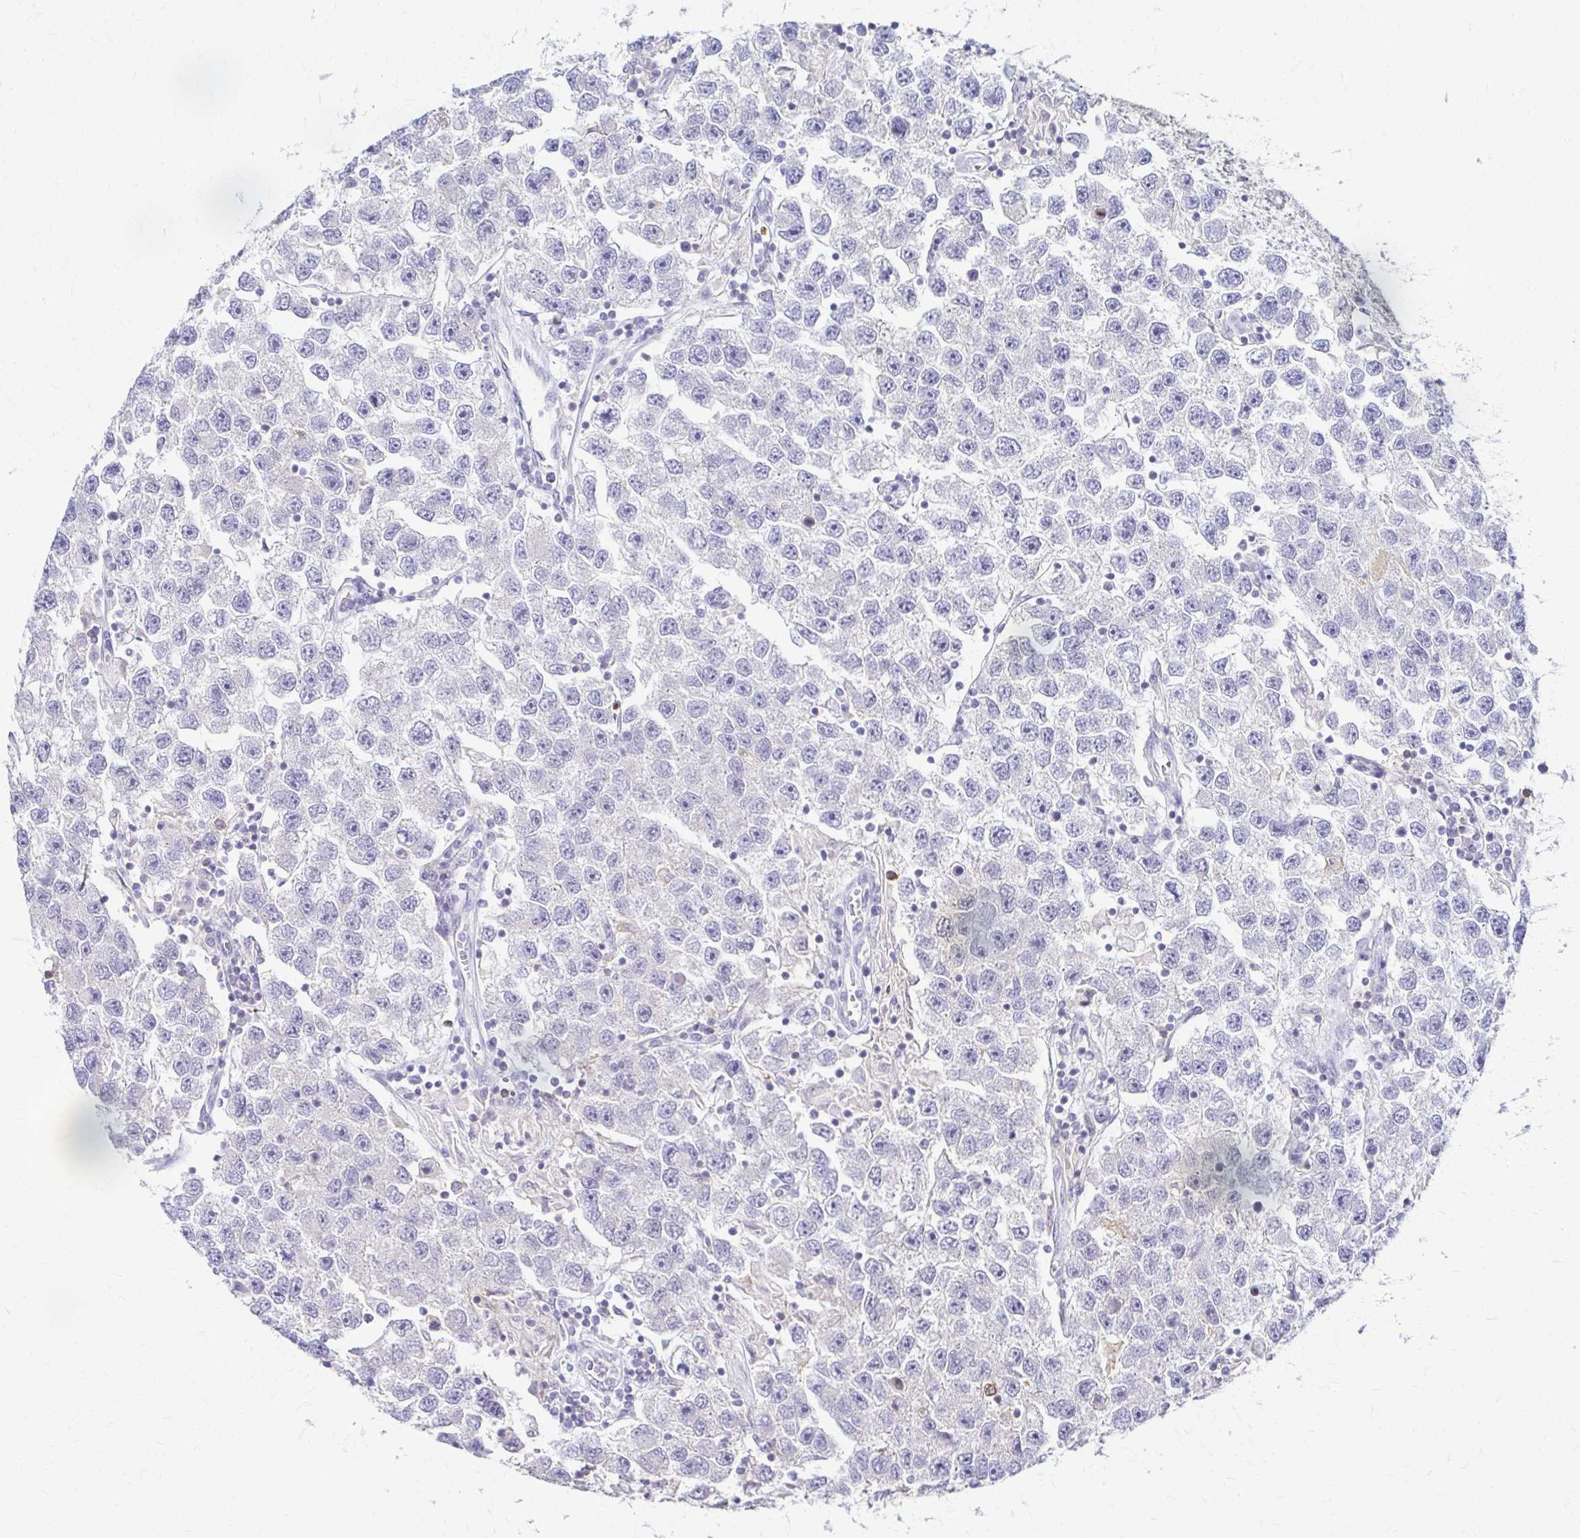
{"staining": {"intensity": "negative", "quantity": "none", "location": "none"}, "tissue": "testis cancer", "cell_type": "Tumor cells", "image_type": "cancer", "snomed": [{"axis": "morphology", "description": "Seminoma, NOS"}, {"axis": "topography", "description": "Testis"}], "caption": "DAB (3,3'-diaminobenzidine) immunohistochemical staining of human testis cancer reveals no significant staining in tumor cells.", "gene": "PIK3AP1", "patient": {"sex": "male", "age": 26}}